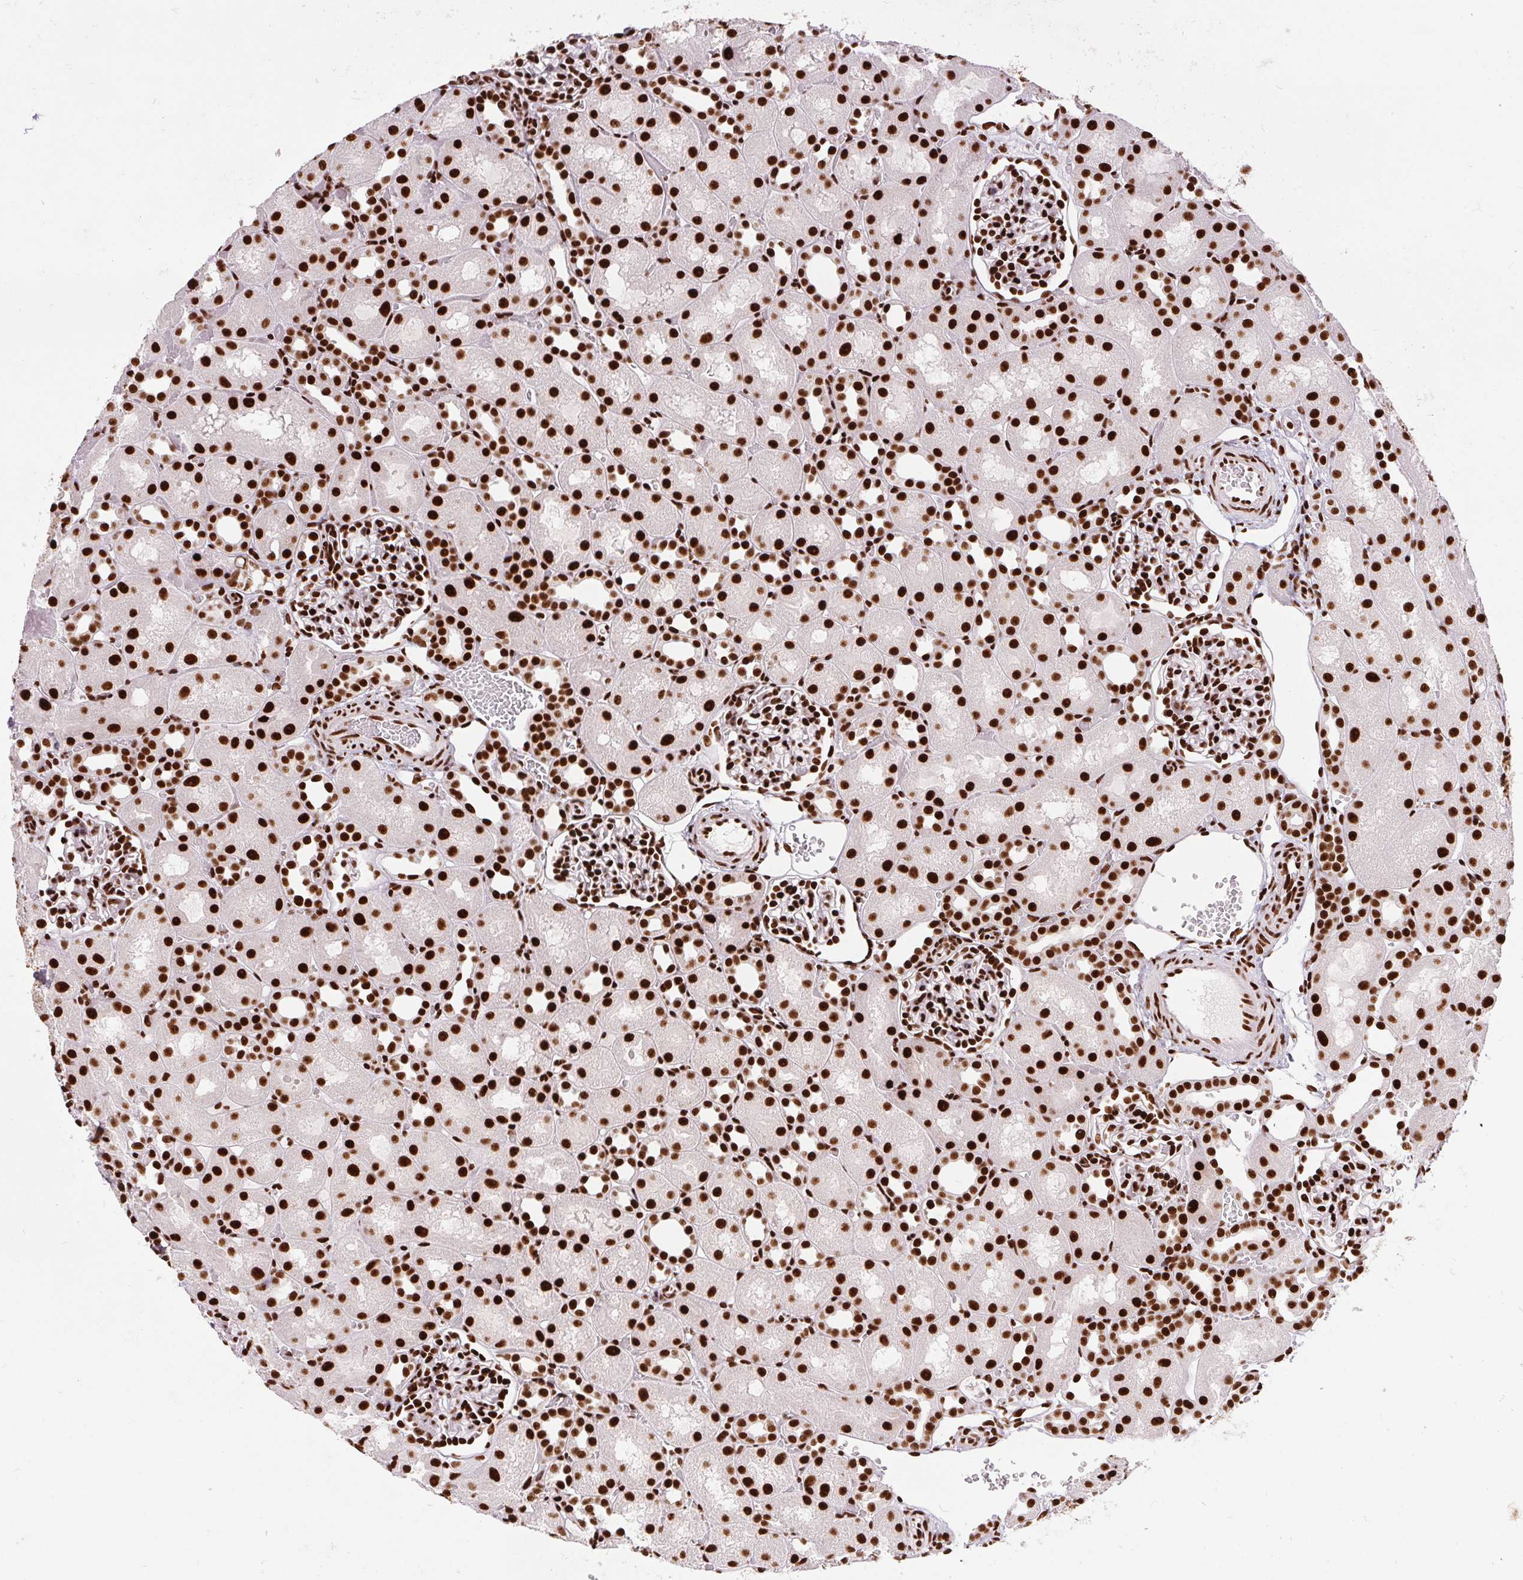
{"staining": {"intensity": "strong", "quantity": ">75%", "location": "nuclear"}, "tissue": "kidney", "cell_type": "Cells in glomeruli", "image_type": "normal", "snomed": [{"axis": "morphology", "description": "Normal tissue, NOS"}, {"axis": "topography", "description": "Kidney"}], "caption": "Cells in glomeruli reveal high levels of strong nuclear expression in about >75% of cells in unremarkable human kidney. (DAB IHC with brightfield microscopy, high magnification).", "gene": "PAGE3", "patient": {"sex": "male", "age": 1}}